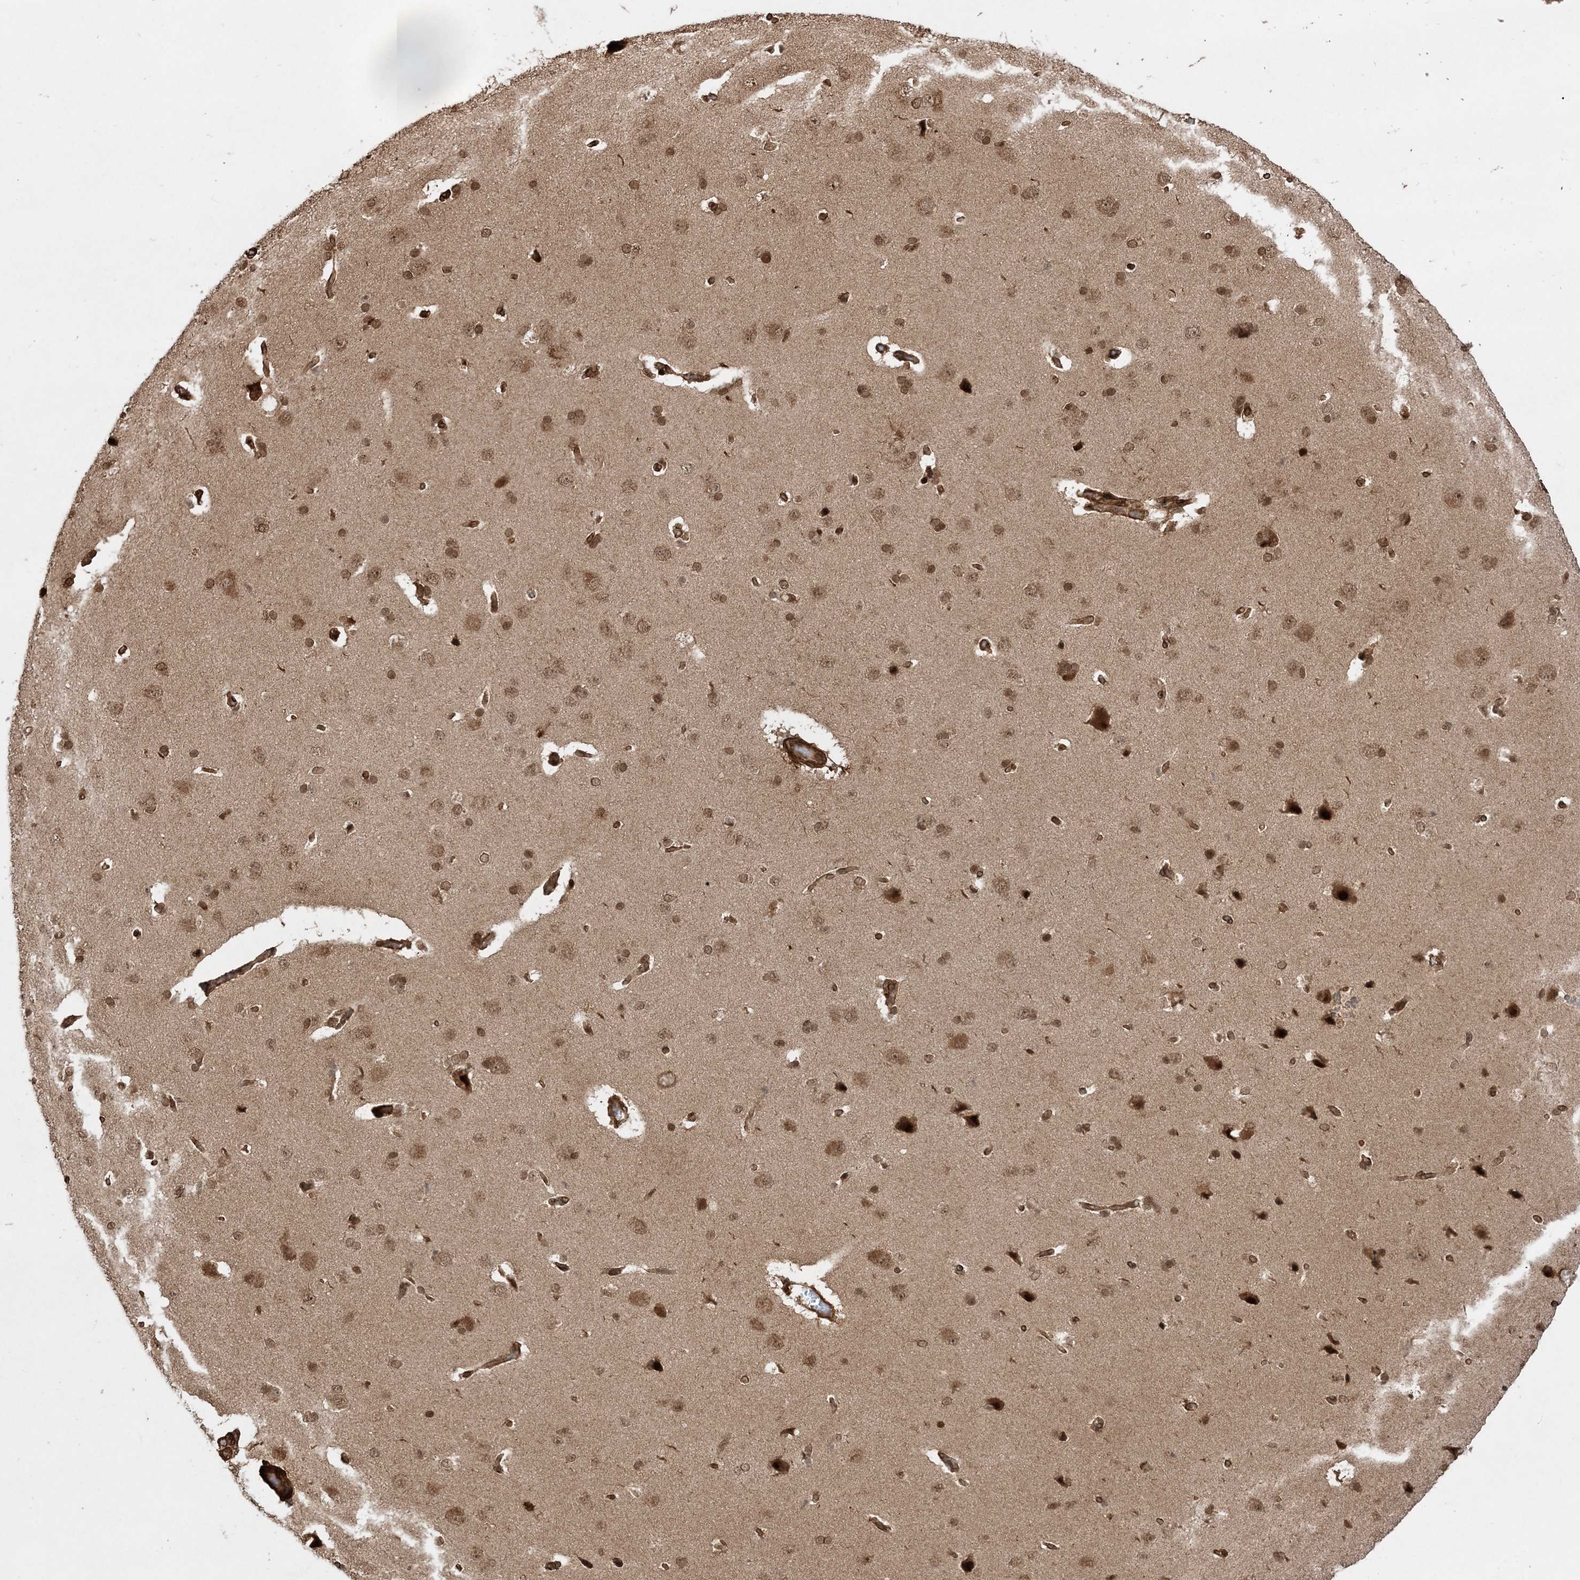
{"staining": {"intensity": "moderate", "quantity": ">75%", "location": "cytoplasmic/membranous,nuclear"}, "tissue": "cerebral cortex", "cell_type": "Endothelial cells", "image_type": "normal", "snomed": [{"axis": "morphology", "description": "Normal tissue, NOS"}, {"axis": "topography", "description": "Cerebral cortex"}], "caption": "Cerebral cortex stained for a protein (brown) shows moderate cytoplasmic/membranous,nuclear positive staining in about >75% of endothelial cells.", "gene": "ETAA1", "patient": {"sex": "male", "age": 62}}